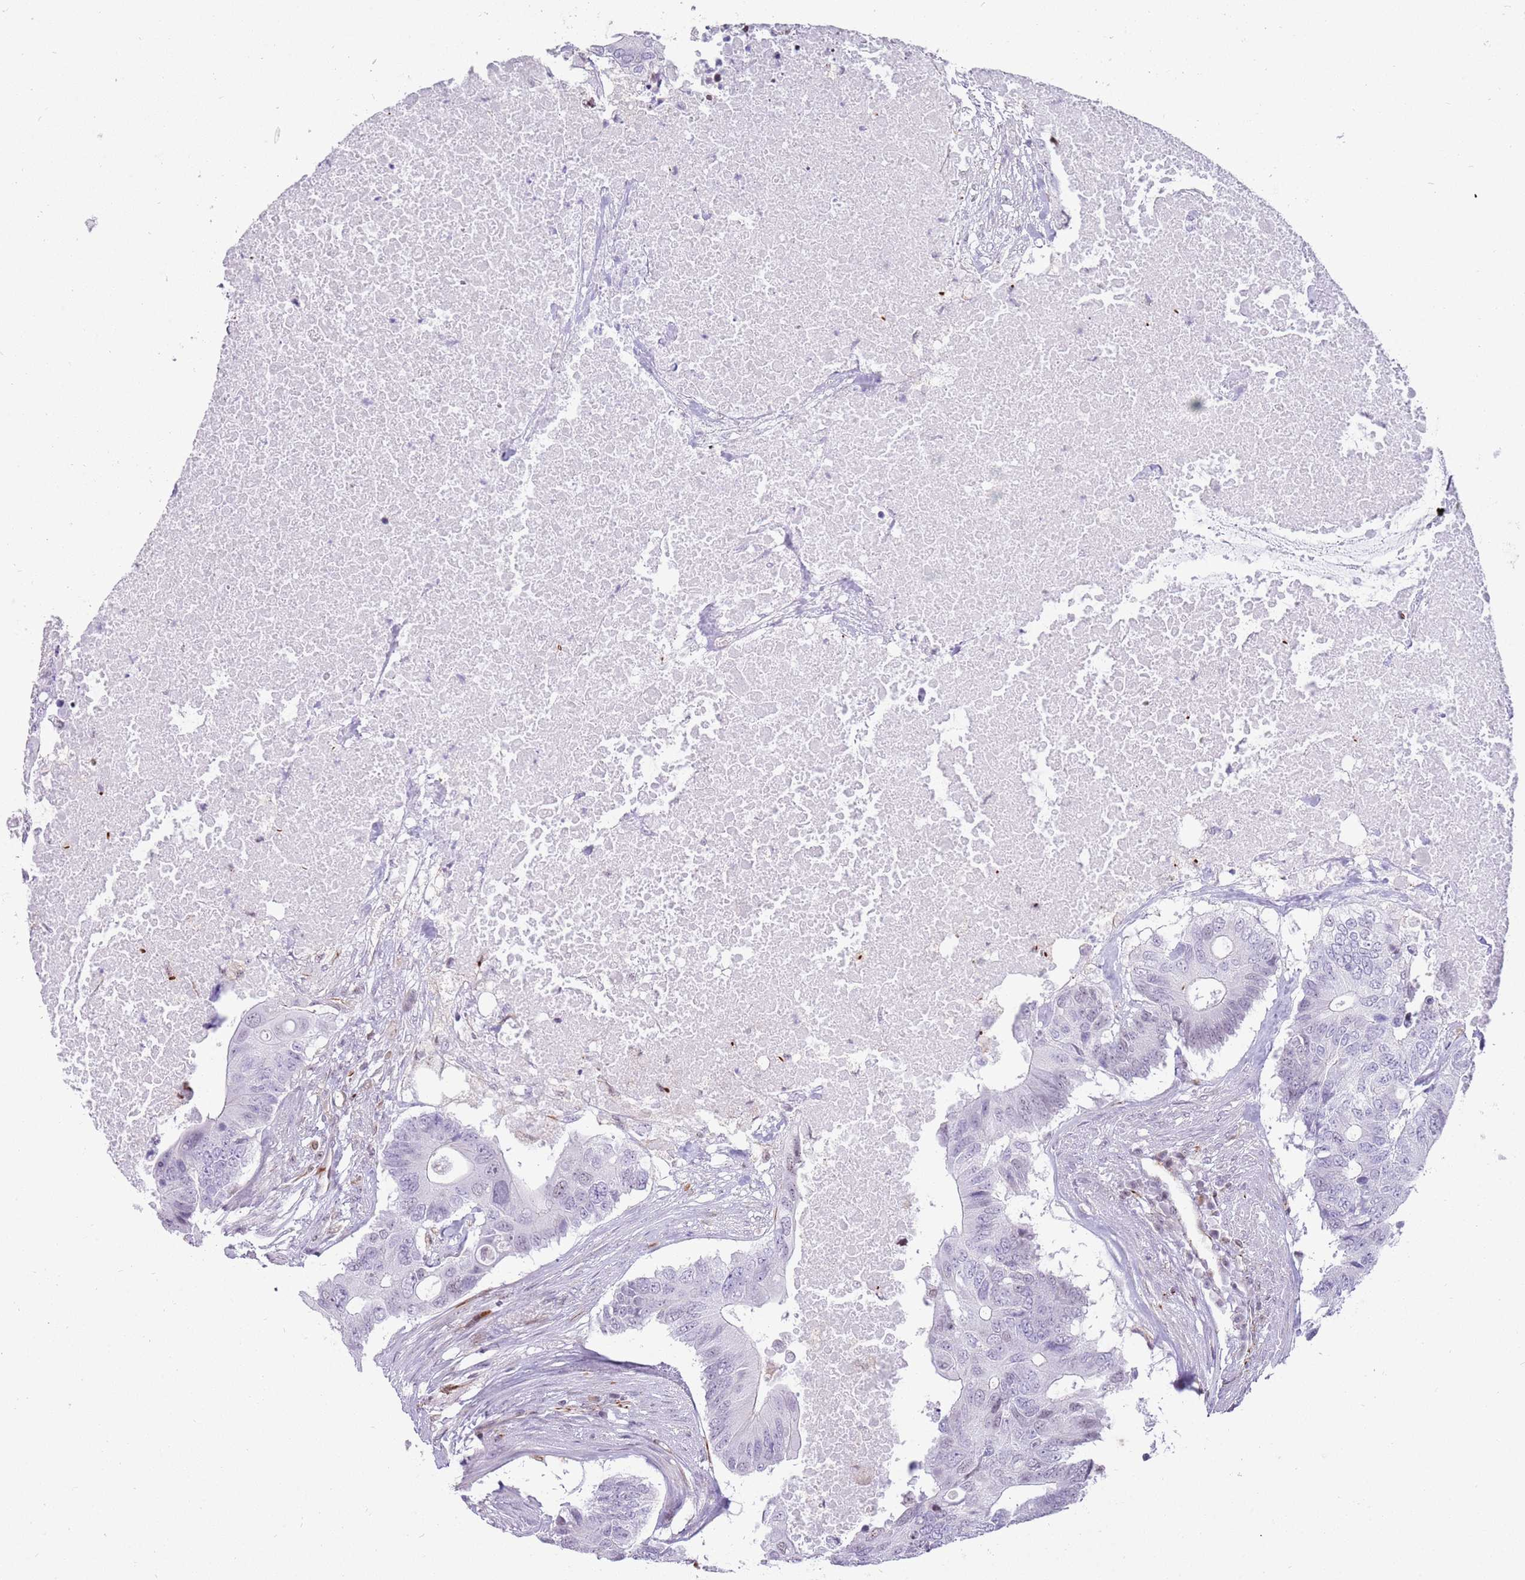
{"staining": {"intensity": "negative", "quantity": "none", "location": "none"}, "tissue": "colorectal cancer", "cell_type": "Tumor cells", "image_type": "cancer", "snomed": [{"axis": "morphology", "description": "Adenocarcinoma, NOS"}, {"axis": "topography", "description": "Colon"}], "caption": "The photomicrograph demonstrates no staining of tumor cells in colorectal cancer.", "gene": "NBPF3", "patient": {"sex": "male", "age": 71}}